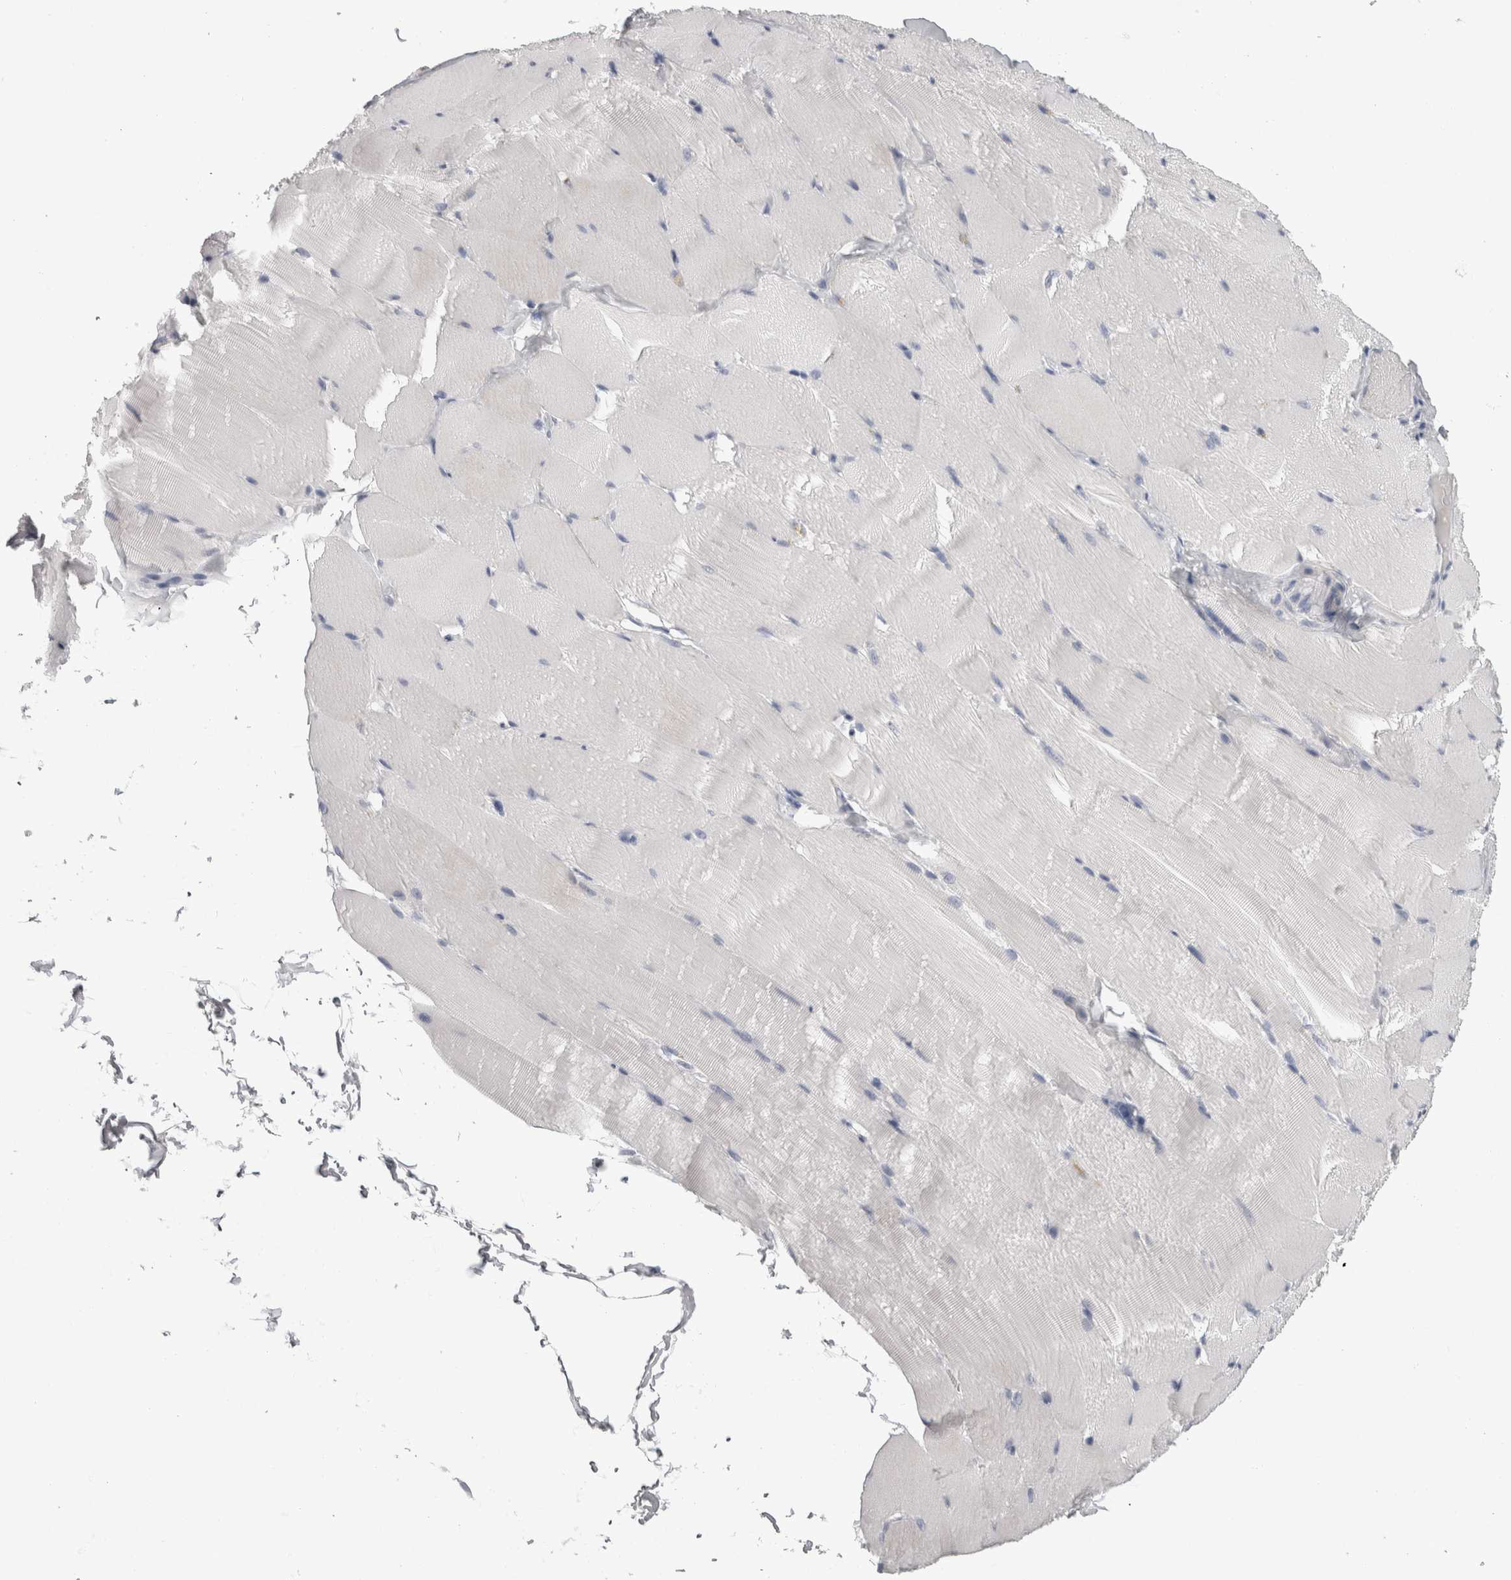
{"staining": {"intensity": "negative", "quantity": "none", "location": "none"}, "tissue": "skeletal muscle", "cell_type": "Myocytes", "image_type": "normal", "snomed": [{"axis": "morphology", "description": "Normal tissue, NOS"}, {"axis": "topography", "description": "Skin"}, {"axis": "topography", "description": "Skeletal muscle"}], "caption": "This is an immunohistochemistry (IHC) image of benign skeletal muscle. There is no staining in myocytes.", "gene": "AFMID", "patient": {"sex": "male", "age": 83}}